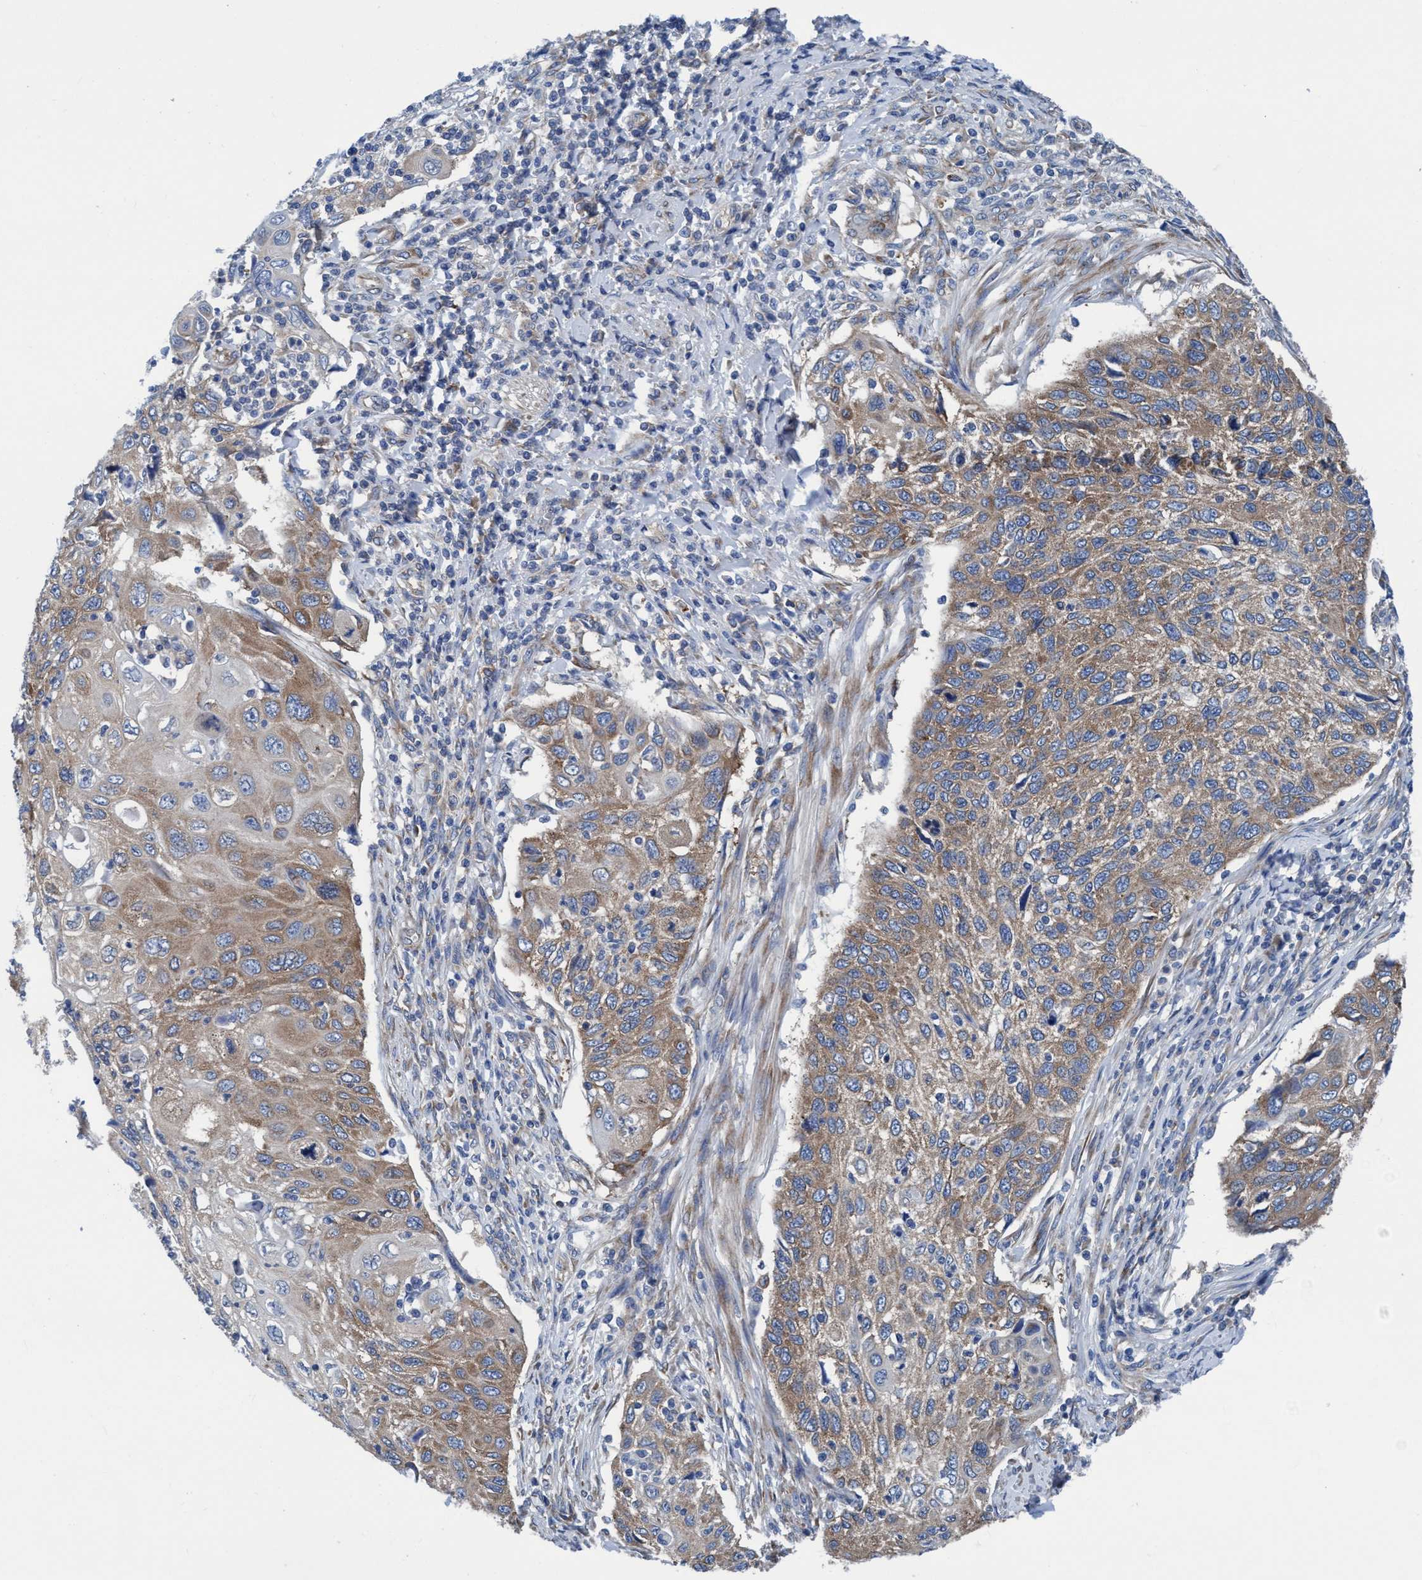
{"staining": {"intensity": "weak", "quantity": ">75%", "location": "cytoplasmic/membranous"}, "tissue": "cervical cancer", "cell_type": "Tumor cells", "image_type": "cancer", "snomed": [{"axis": "morphology", "description": "Squamous cell carcinoma, NOS"}, {"axis": "topography", "description": "Cervix"}], "caption": "DAB (3,3'-diaminobenzidine) immunohistochemical staining of human cervical cancer (squamous cell carcinoma) demonstrates weak cytoplasmic/membranous protein positivity in about >75% of tumor cells.", "gene": "NMT1", "patient": {"sex": "female", "age": 70}}